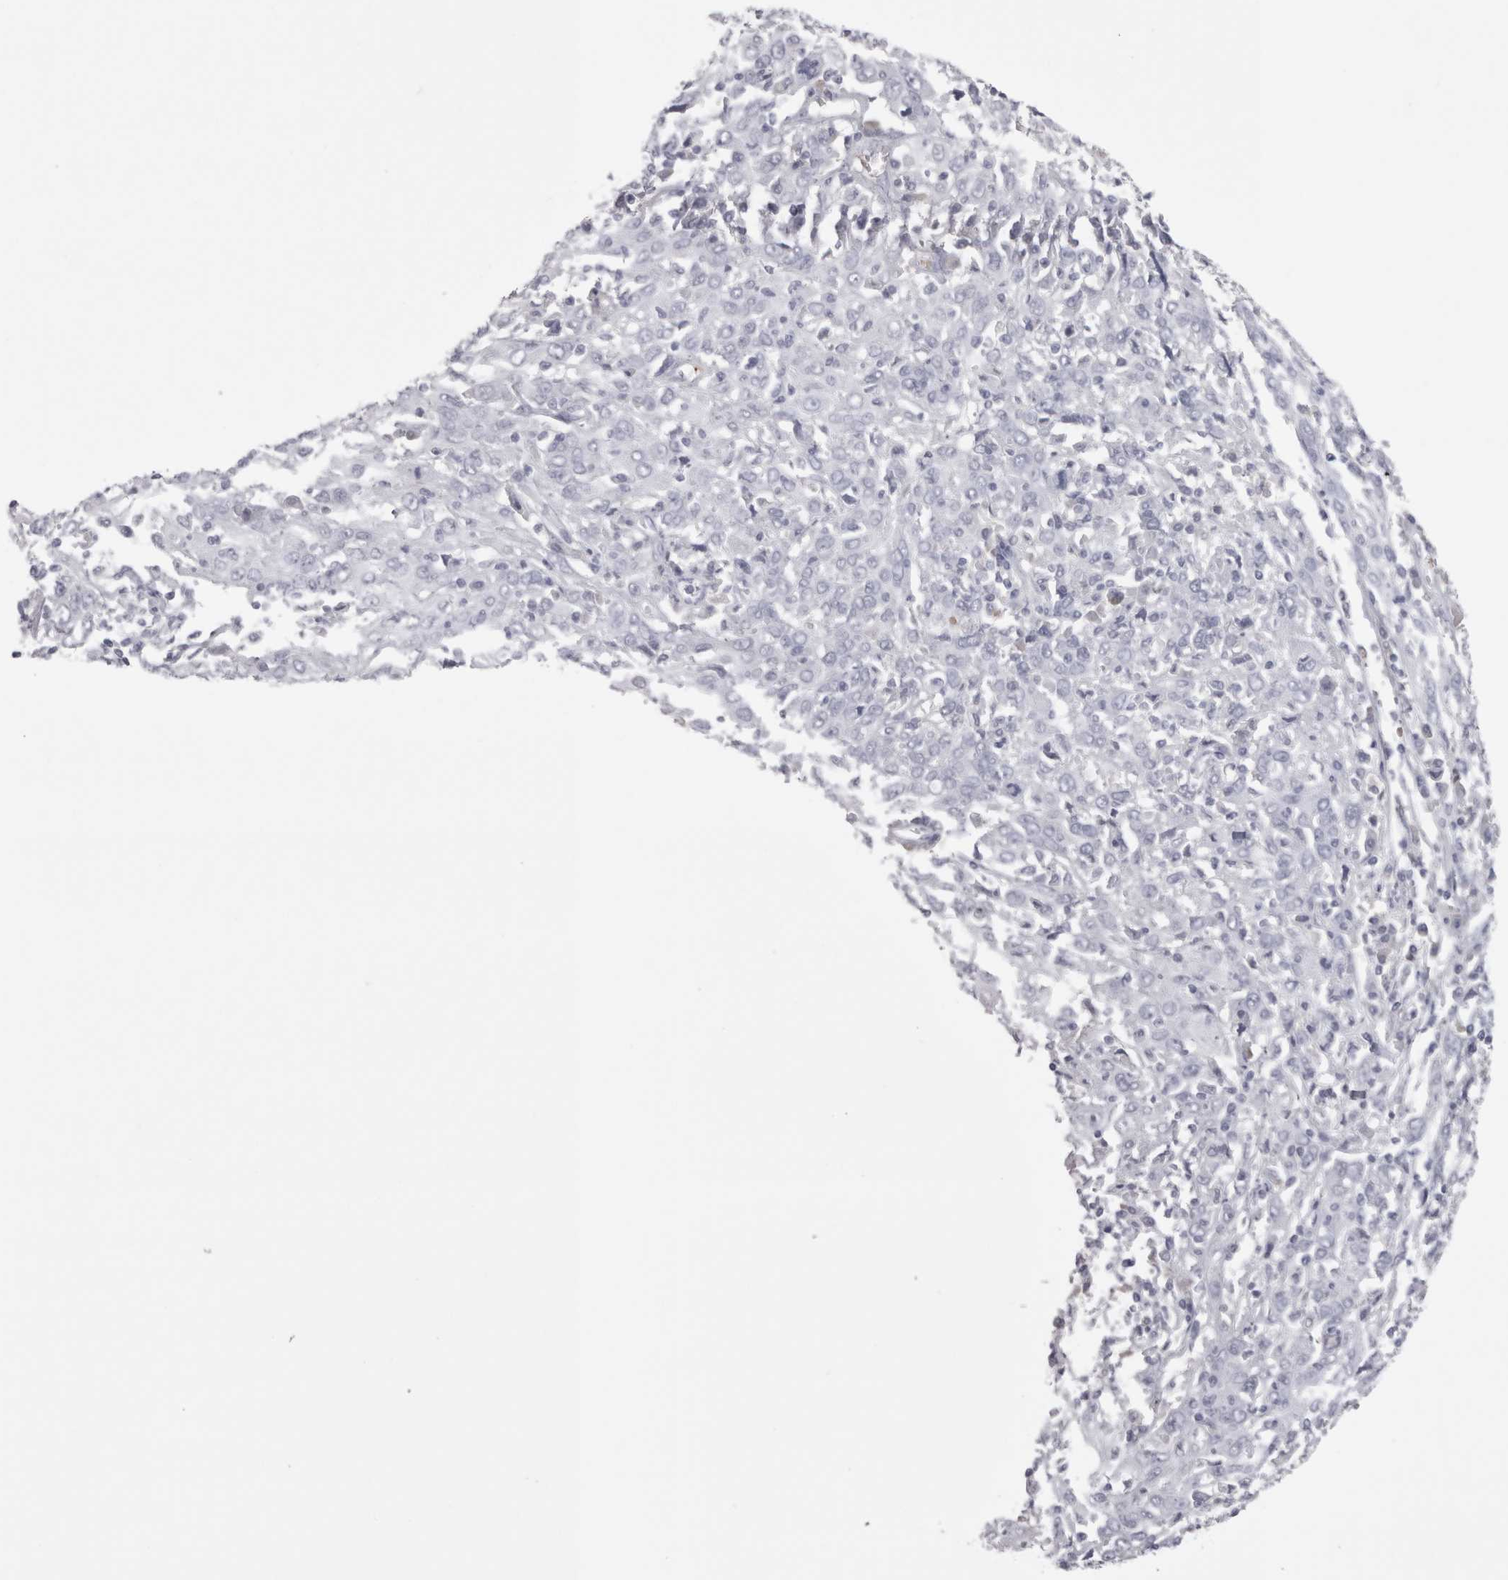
{"staining": {"intensity": "negative", "quantity": "none", "location": "none"}, "tissue": "cervical cancer", "cell_type": "Tumor cells", "image_type": "cancer", "snomed": [{"axis": "morphology", "description": "Squamous cell carcinoma, NOS"}, {"axis": "topography", "description": "Cervix"}], "caption": "Tumor cells are negative for protein expression in human cervical cancer (squamous cell carcinoma).", "gene": "SAA4", "patient": {"sex": "female", "age": 46}}